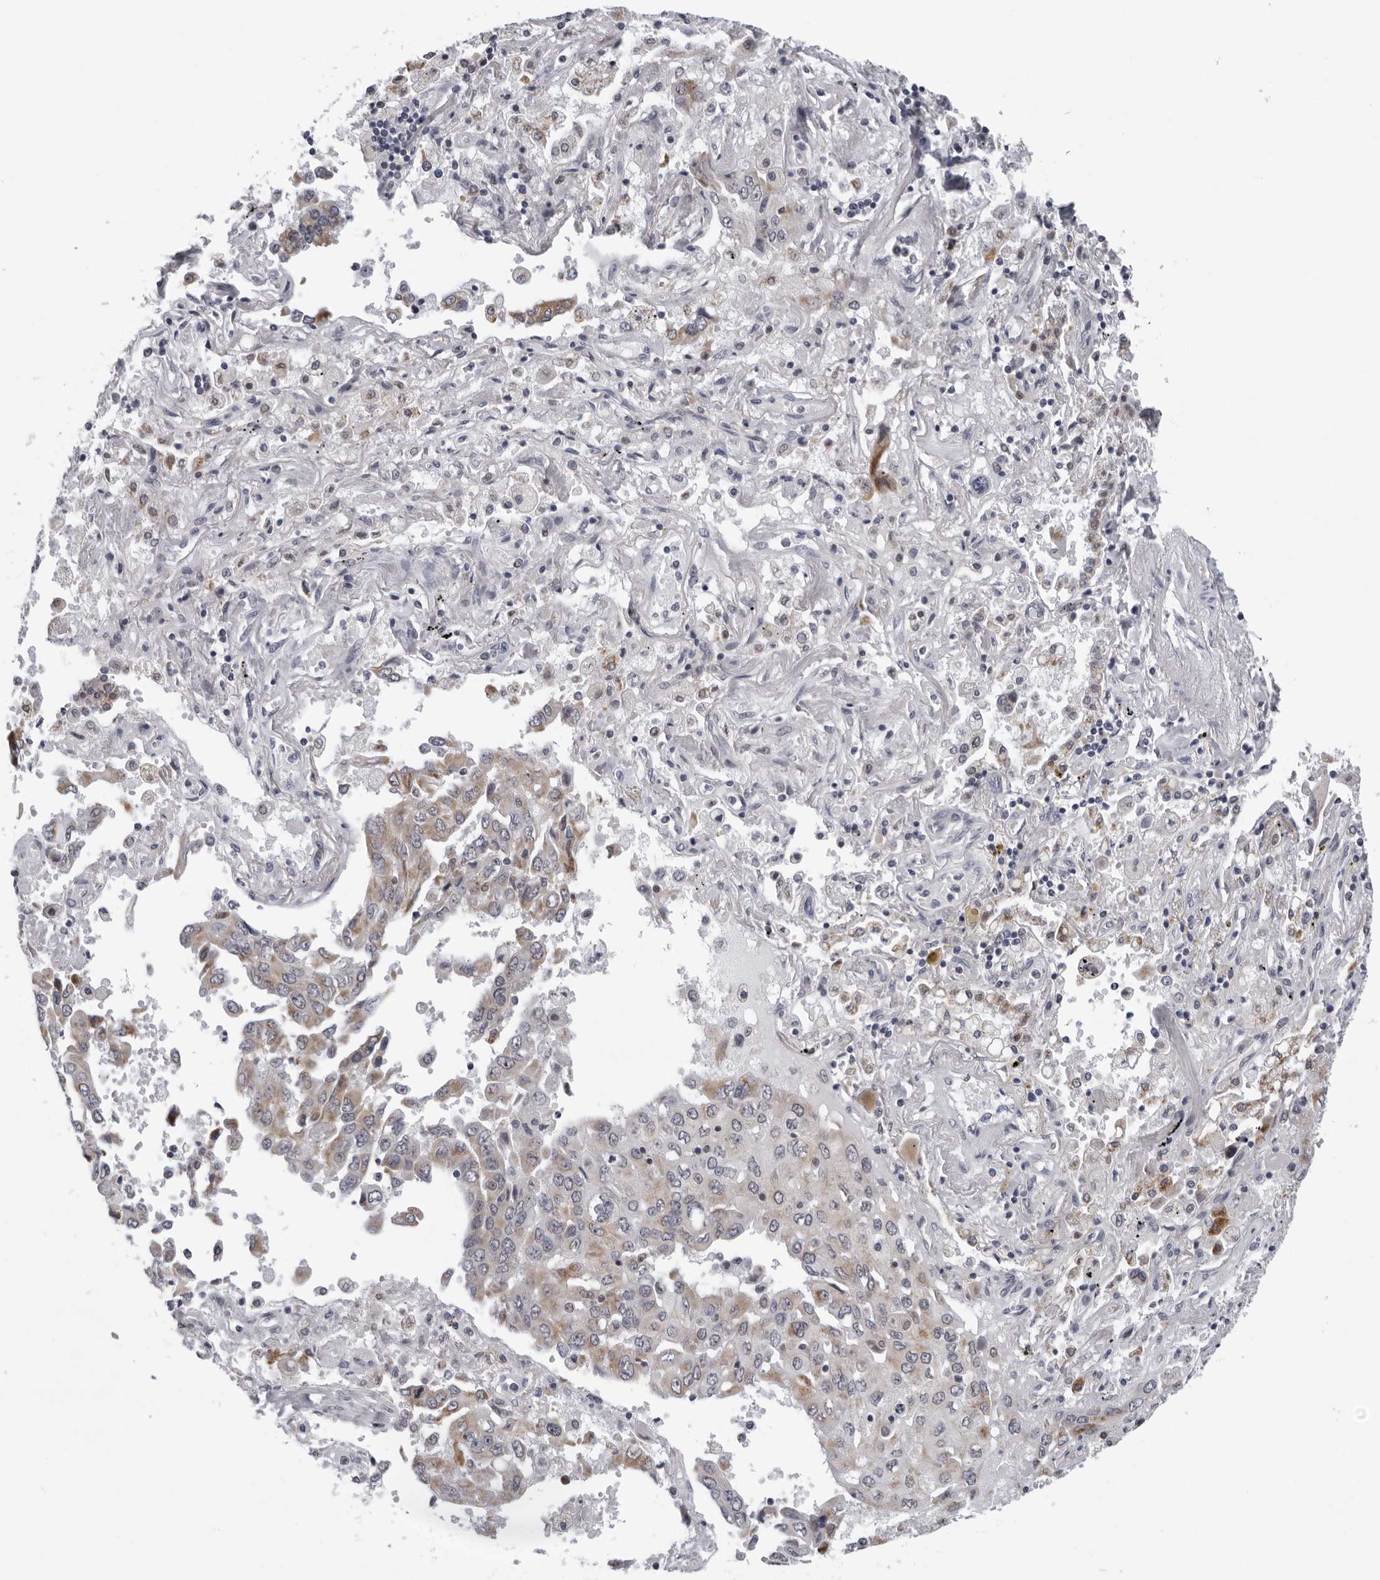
{"staining": {"intensity": "moderate", "quantity": "25%-75%", "location": "cytoplasmic/membranous"}, "tissue": "lung cancer", "cell_type": "Tumor cells", "image_type": "cancer", "snomed": [{"axis": "morphology", "description": "Adenocarcinoma, NOS"}, {"axis": "topography", "description": "Lung"}], "caption": "A brown stain highlights moderate cytoplasmic/membranous expression of a protein in human adenocarcinoma (lung) tumor cells.", "gene": "CPT2", "patient": {"sex": "female", "age": 65}}